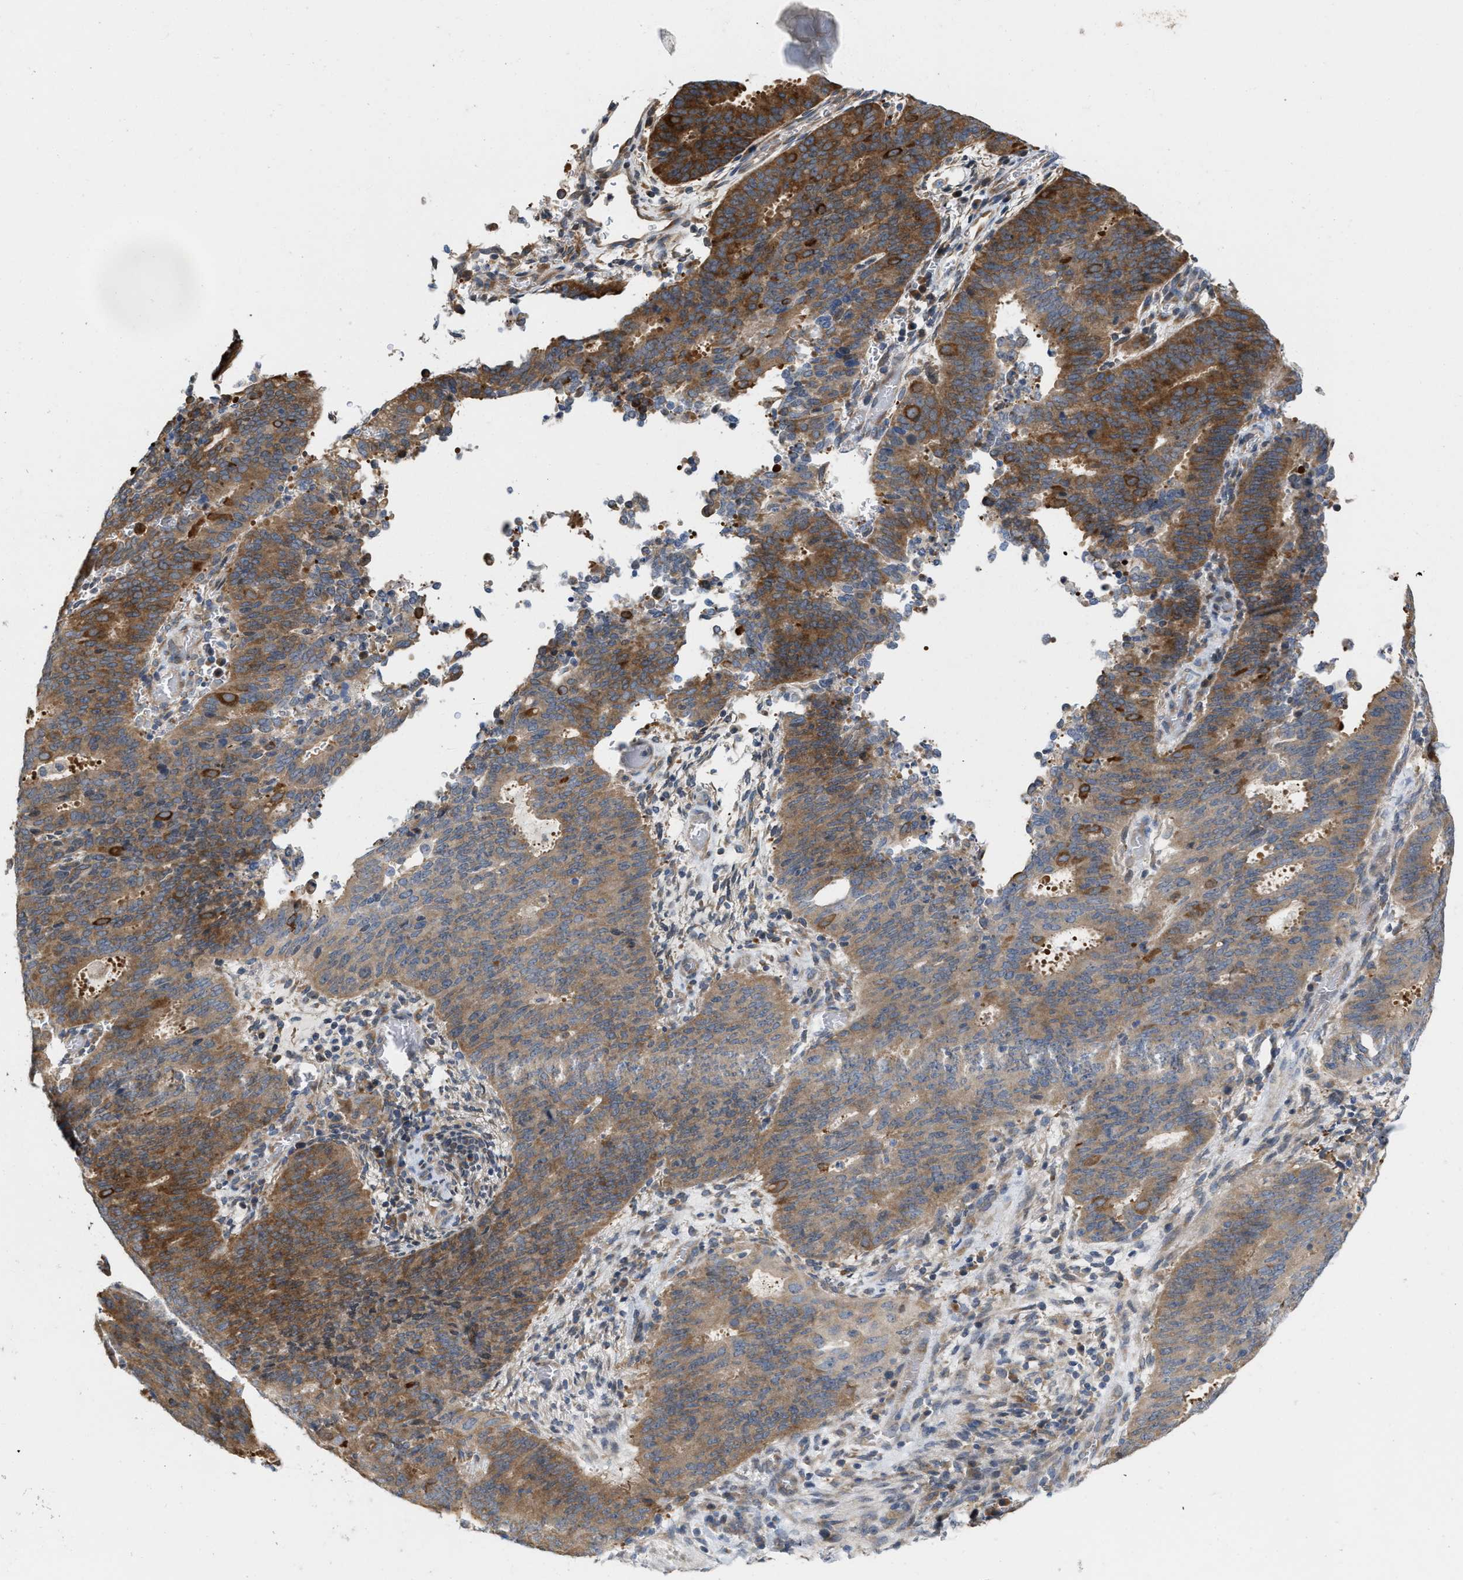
{"staining": {"intensity": "moderate", "quantity": ">75%", "location": "cytoplasmic/membranous"}, "tissue": "cervical cancer", "cell_type": "Tumor cells", "image_type": "cancer", "snomed": [{"axis": "morphology", "description": "Adenocarcinoma, NOS"}, {"axis": "topography", "description": "Cervix"}], "caption": "The histopathology image displays immunohistochemical staining of cervical cancer. There is moderate cytoplasmic/membranous staining is appreciated in about >75% of tumor cells. Nuclei are stained in blue.", "gene": "CSNK1A1", "patient": {"sex": "female", "age": 44}}